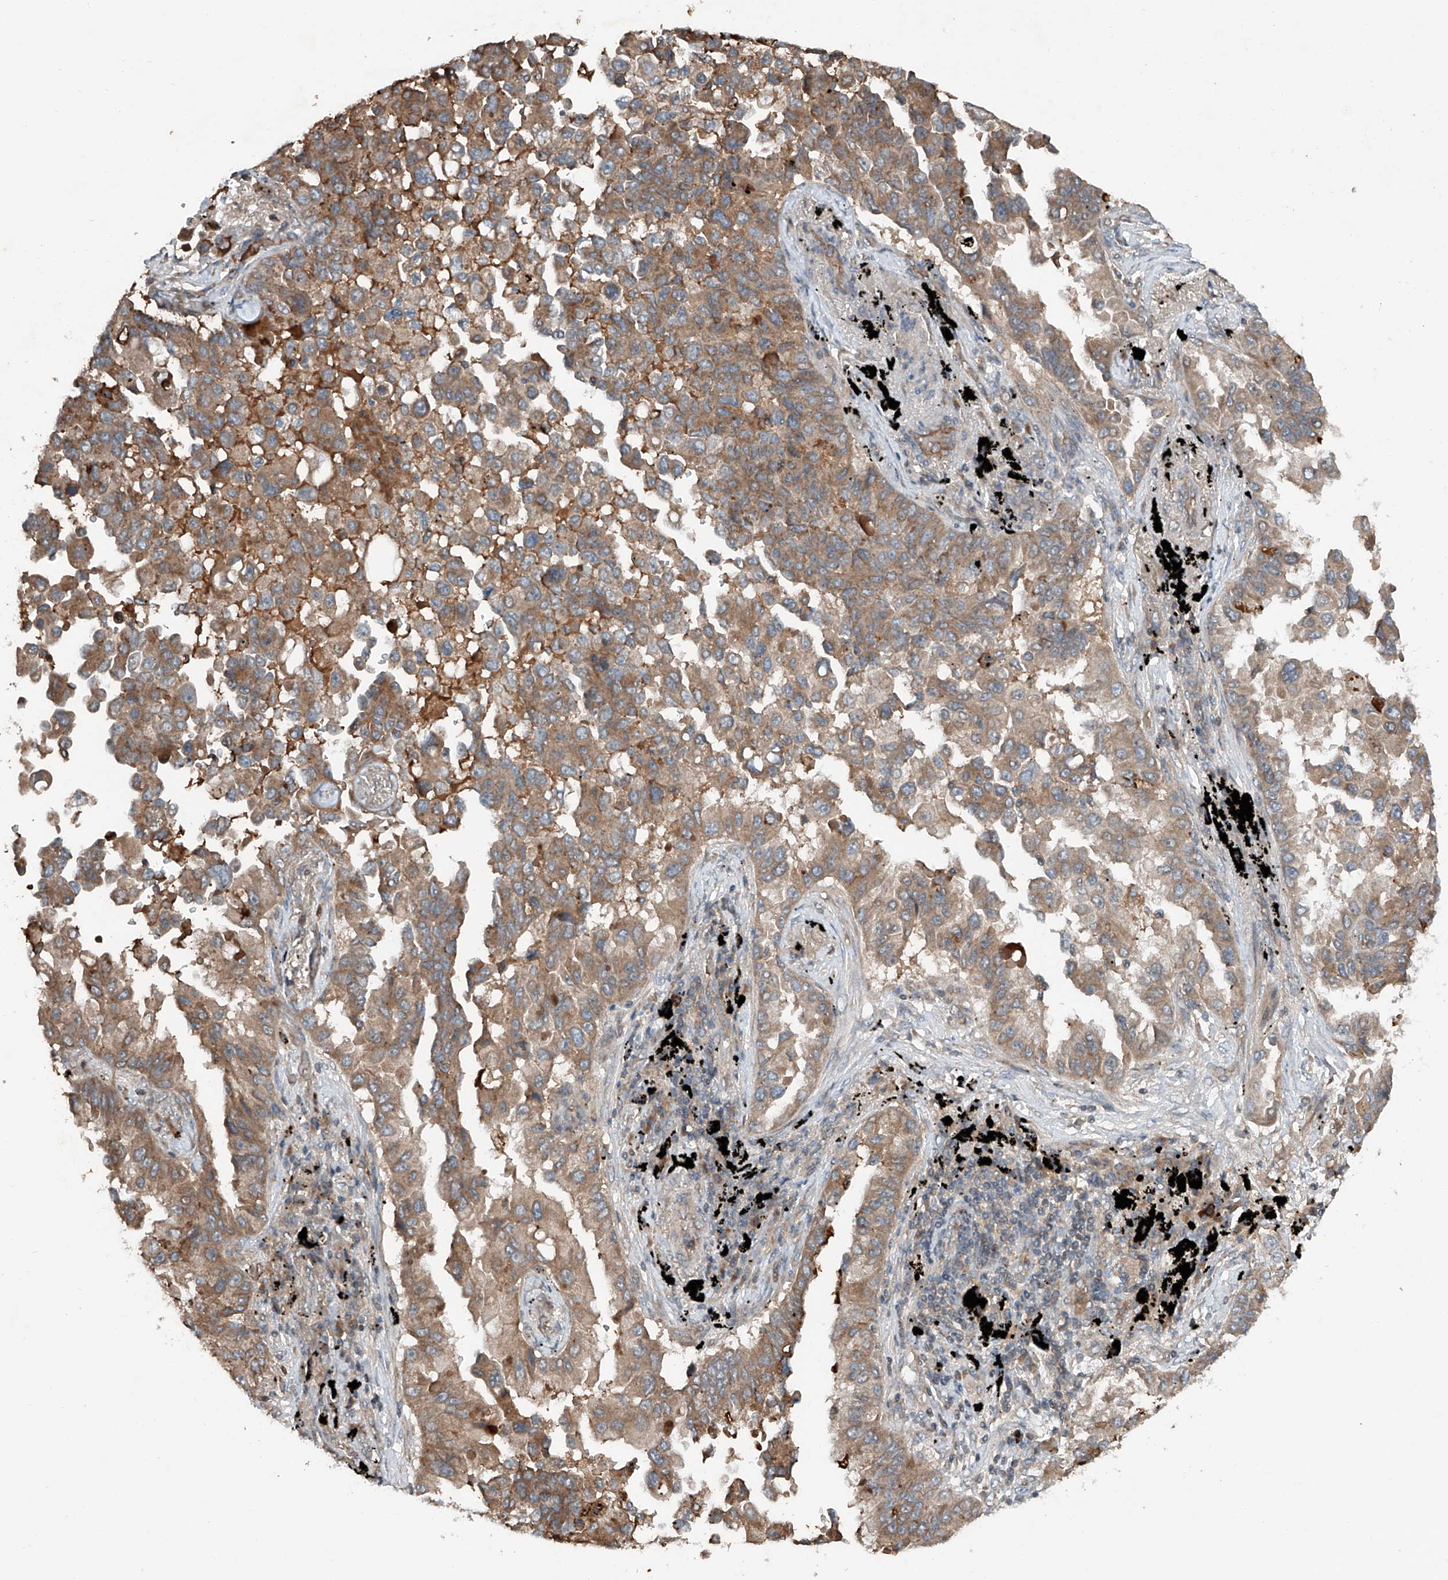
{"staining": {"intensity": "moderate", "quantity": ">75%", "location": "cytoplasmic/membranous"}, "tissue": "lung cancer", "cell_type": "Tumor cells", "image_type": "cancer", "snomed": [{"axis": "morphology", "description": "Adenocarcinoma, NOS"}, {"axis": "topography", "description": "Lung"}], "caption": "A brown stain labels moderate cytoplasmic/membranous staining of a protein in adenocarcinoma (lung) tumor cells.", "gene": "ADAM23", "patient": {"sex": "female", "age": 67}}